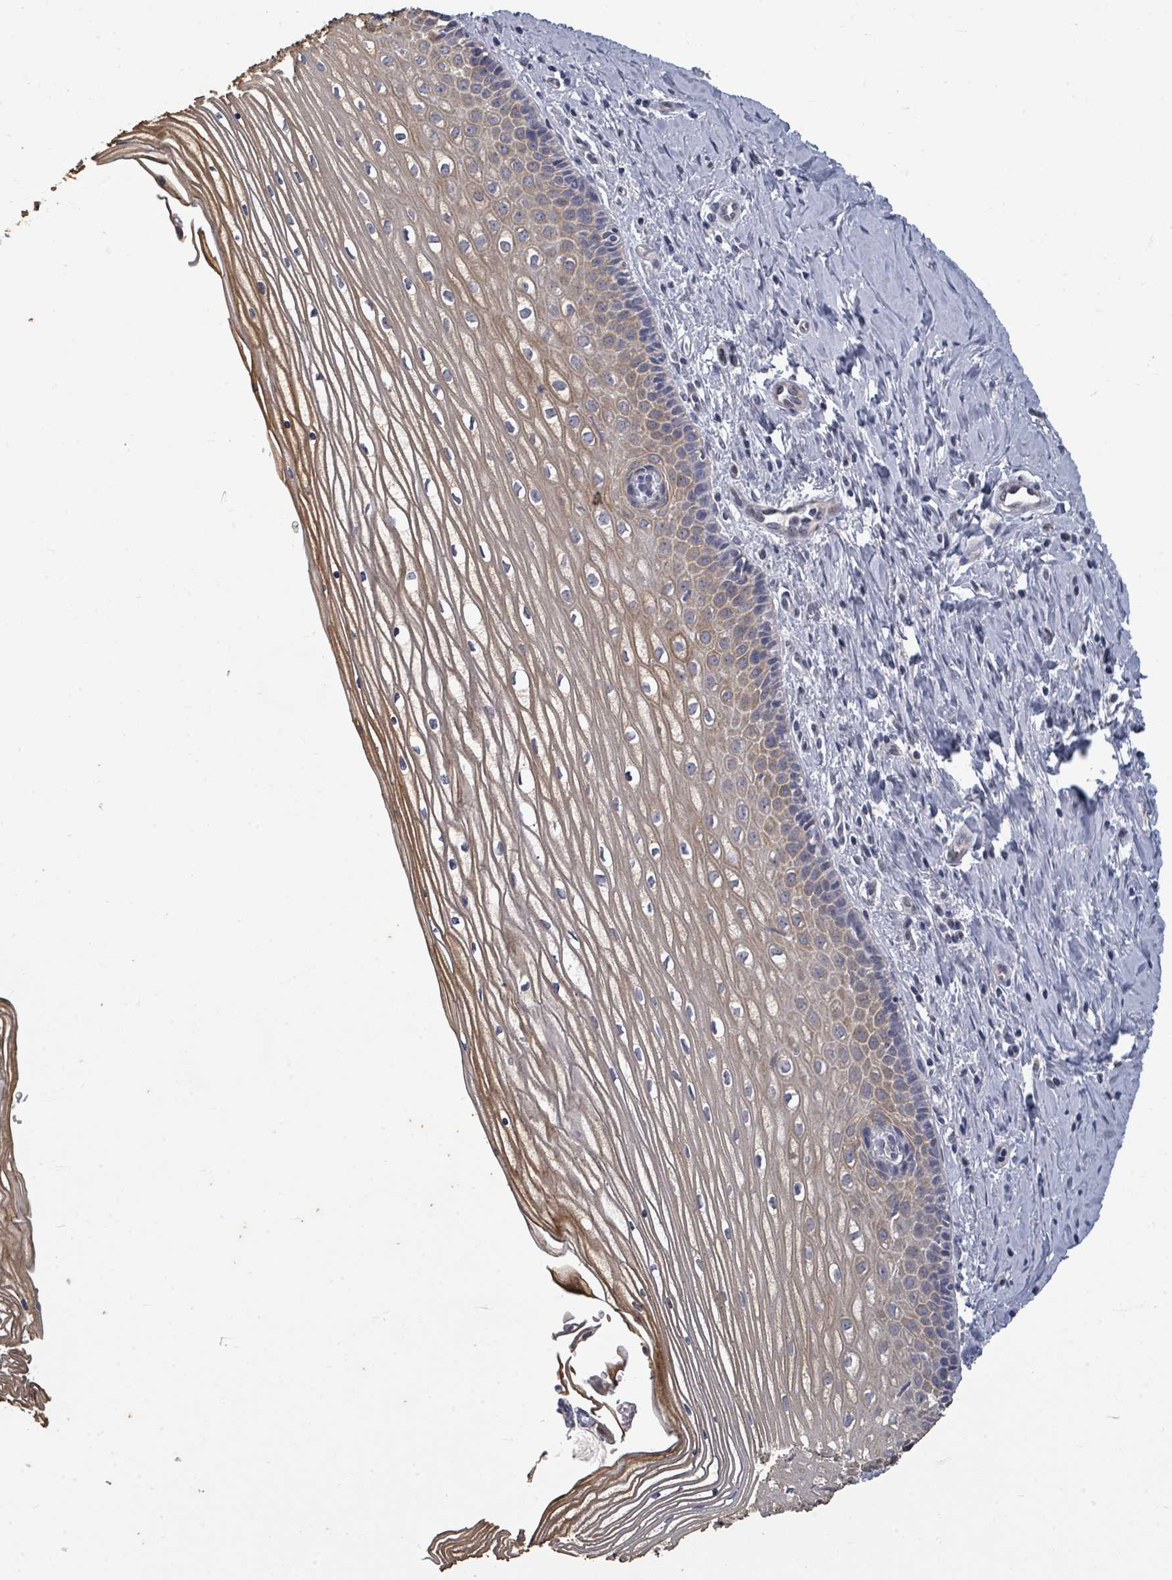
{"staining": {"intensity": "weak", "quantity": "<25%", "location": "cytoplasmic/membranous"}, "tissue": "cervix", "cell_type": "Glandular cells", "image_type": "normal", "snomed": [{"axis": "morphology", "description": "Normal tissue, NOS"}, {"axis": "topography", "description": "Cervix"}], "caption": "Immunohistochemistry (IHC) histopathology image of benign human cervix stained for a protein (brown), which demonstrates no staining in glandular cells.", "gene": "ASB12", "patient": {"sex": "female", "age": 47}}